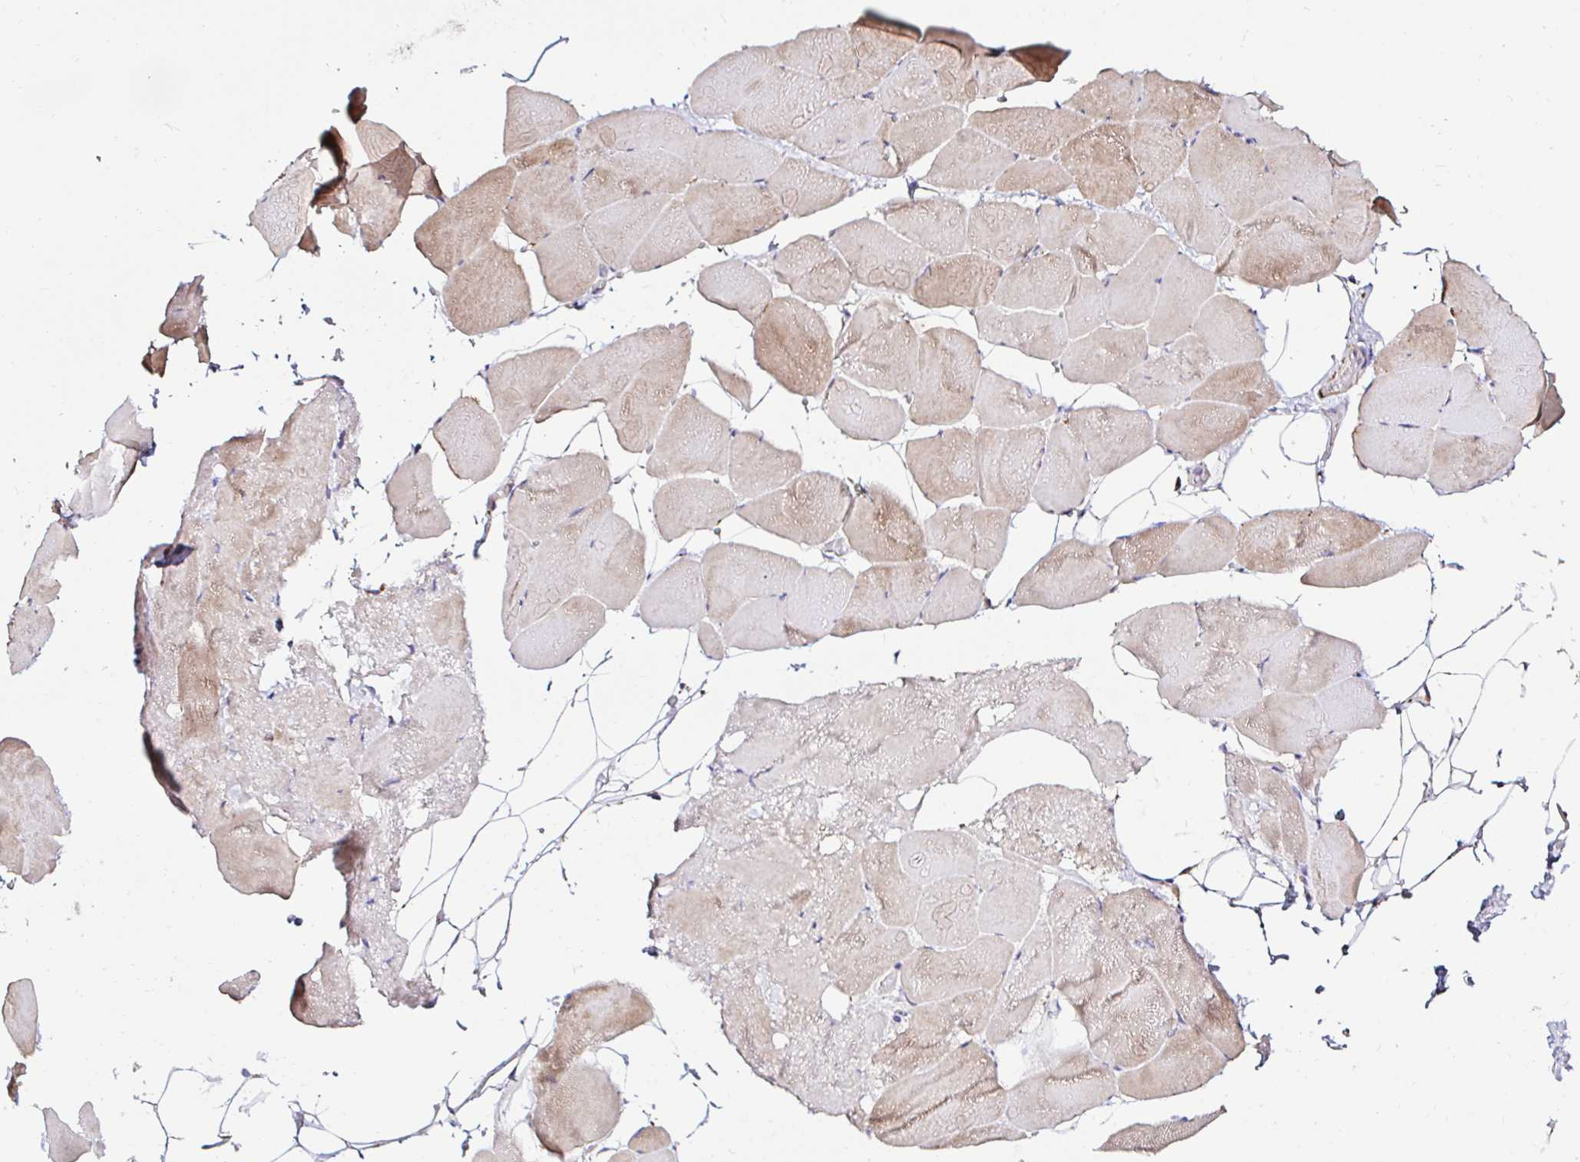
{"staining": {"intensity": "weak", "quantity": ">75%", "location": "cytoplasmic/membranous"}, "tissue": "skeletal muscle", "cell_type": "Myocytes", "image_type": "normal", "snomed": [{"axis": "morphology", "description": "Normal tissue, NOS"}, {"axis": "topography", "description": "Skeletal muscle"}], "caption": "Brown immunohistochemical staining in normal human skeletal muscle reveals weak cytoplasmic/membranous expression in approximately >75% of myocytes. Immunohistochemistry (ihc) stains the protein of interest in brown and the nuclei are stained blue.", "gene": "GALNS", "patient": {"sex": "female", "age": 64}}